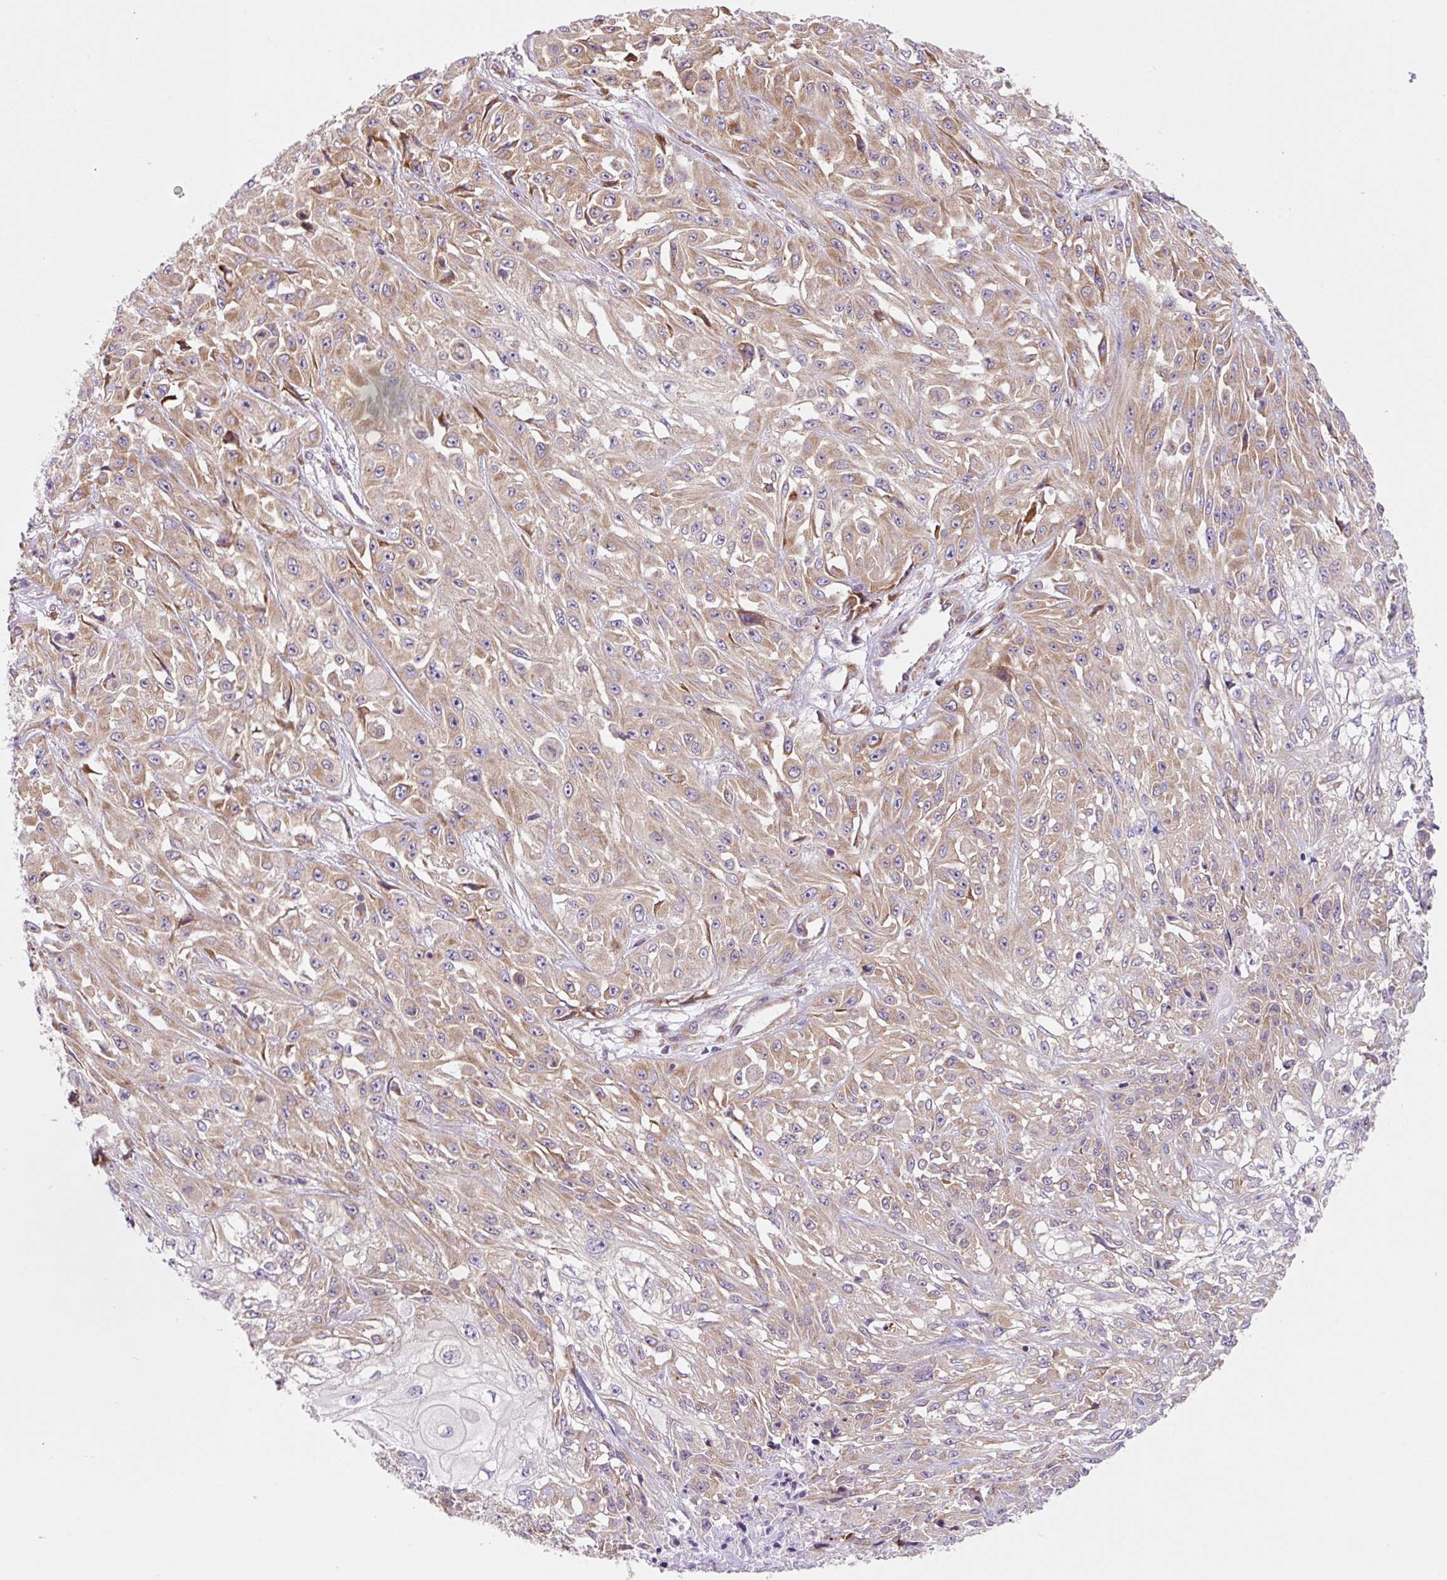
{"staining": {"intensity": "moderate", "quantity": ">75%", "location": "cytoplasmic/membranous"}, "tissue": "skin cancer", "cell_type": "Tumor cells", "image_type": "cancer", "snomed": [{"axis": "morphology", "description": "Squamous cell carcinoma, NOS"}, {"axis": "morphology", "description": "Squamous cell carcinoma, metastatic, NOS"}, {"axis": "topography", "description": "Skin"}, {"axis": "topography", "description": "Lymph node"}], "caption": "Metastatic squamous cell carcinoma (skin) was stained to show a protein in brown. There is medium levels of moderate cytoplasmic/membranous expression in approximately >75% of tumor cells.", "gene": "RPL41", "patient": {"sex": "male", "age": 75}}